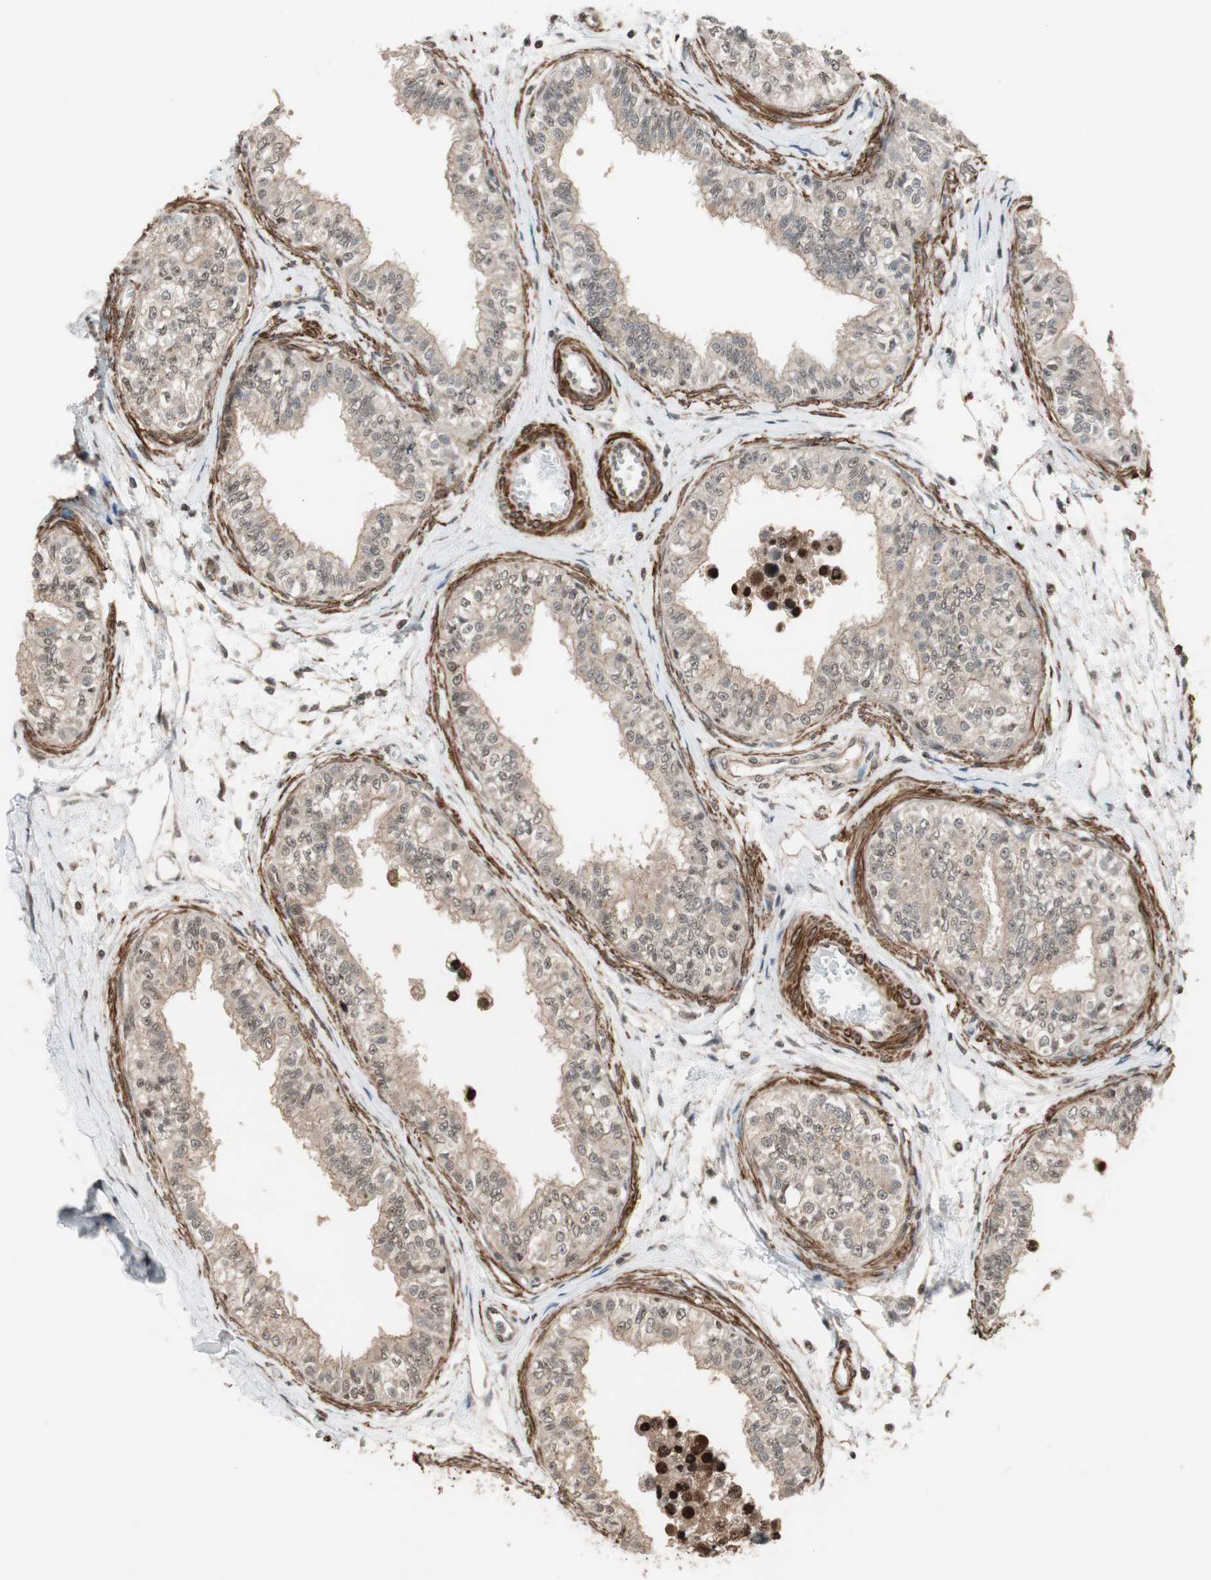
{"staining": {"intensity": "weak", "quantity": ">75%", "location": "cytoplasmic/membranous"}, "tissue": "epididymis", "cell_type": "Glandular cells", "image_type": "normal", "snomed": [{"axis": "morphology", "description": "Normal tissue, NOS"}, {"axis": "morphology", "description": "Adenocarcinoma, metastatic, NOS"}, {"axis": "topography", "description": "Testis"}, {"axis": "topography", "description": "Epididymis"}], "caption": "Benign epididymis was stained to show a protein in brown. There is low levels of weak cytoplasmic/membranous staining in about >75% of glandular cells. The protein of interest is stained brown, and the nuclei are stained in blue (DAB (3,3'-diaminobenzidine) IHC with brightfield microscopy, high magnification).", "gene": "DRAP1", "patient": {"sex": "male", "age": 26}}